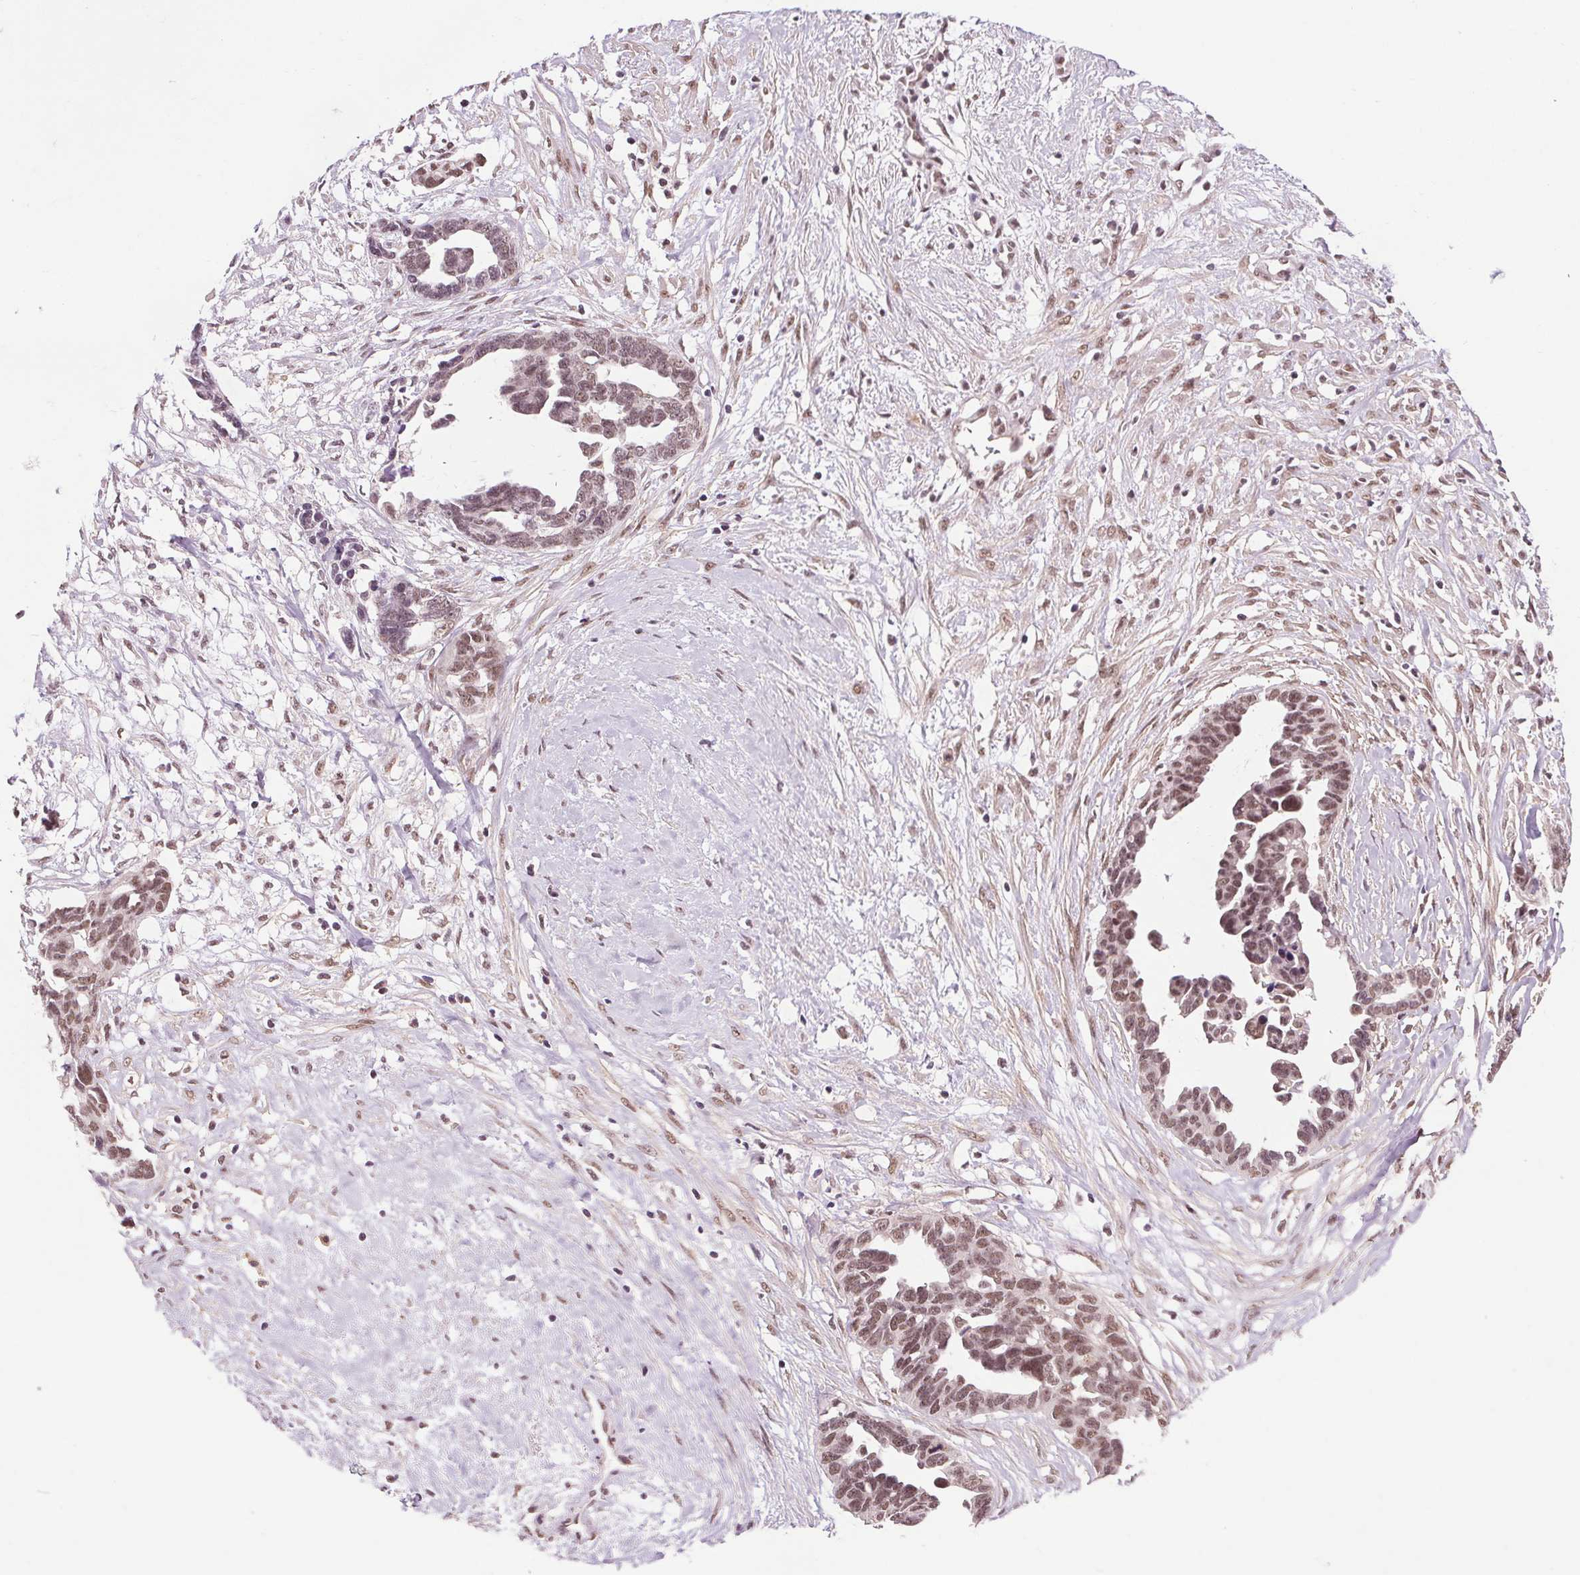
{"staining": {"intensity": "moderate", "quantity": ">75%", "location": "nuclear"}, "tissue": "ovarian cancer", "cell_type": "Tumor cells", "image_type": "cancer", "snomed": [{"axis": "morphology", "description": "Cystadenocarcinoma, serous, NOS"}, {"axis": "topography", "description": "Ovary"}], "caption": "Immunohistochemical staining of ovarian cancer reveals medium levels of moderate nuclear protein positivity in approximately >75% of tumor cells.", "gene": "MED6", "patient": {"sex": "female", "age": 69}}